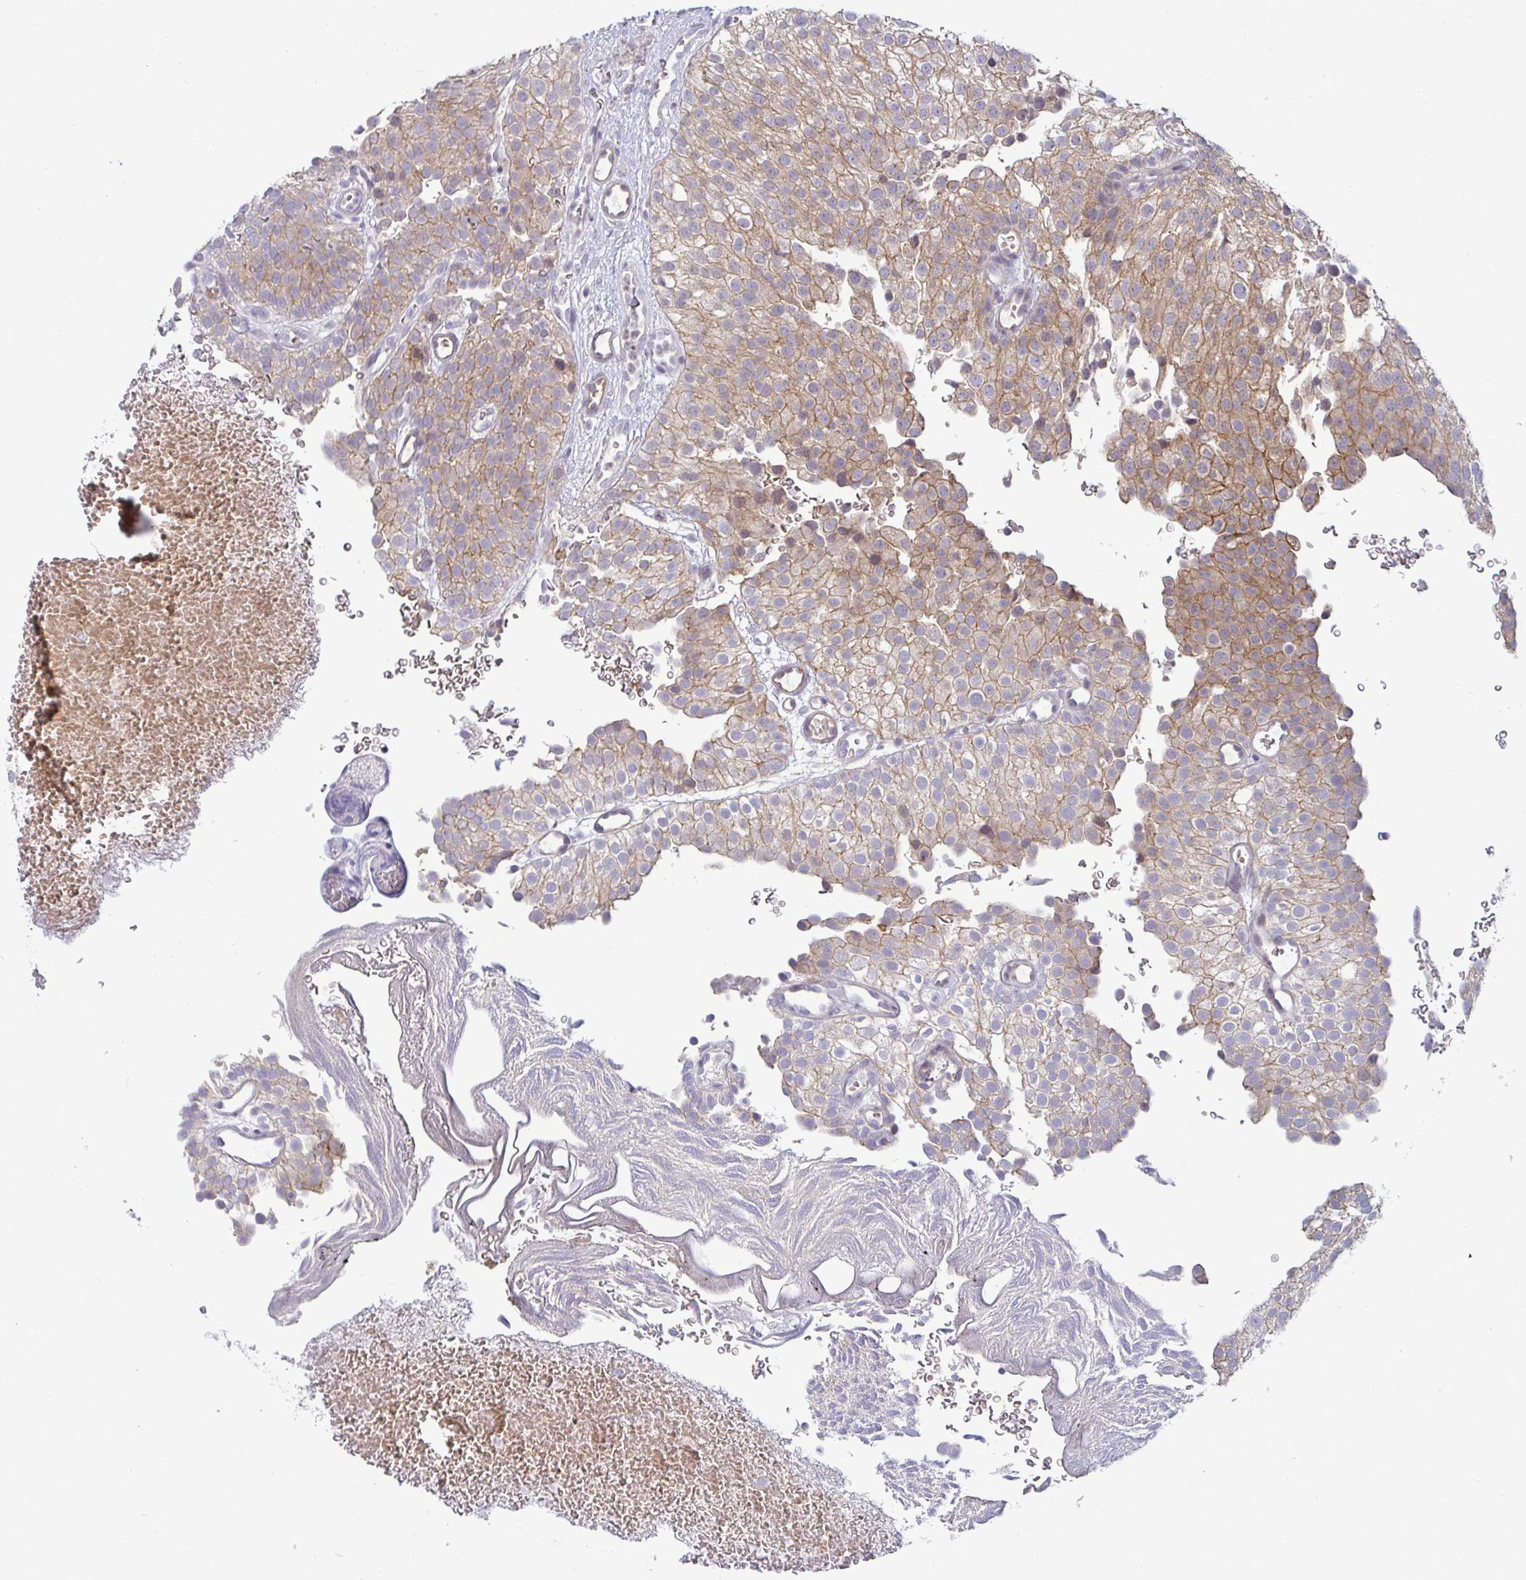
{"staining": {"intensity": "moderate", "quantity": ">75%", "location": "cytoplasmic/membranous"}, "tissue": "urothelial cancer", "cell_type": "Tumor cells", "image_type": "cancer", "snomed": [{"axis": "morphology", "description": "Urothelial carcinoma, Low grade"}, {"axis": "topography", "description": "Urinary bladder"}], "caption": "Urothelial cancer stained with DAB IHC shows medium levels of moderate cytoplasmic/membranous expression in about >75% of tumor cells.", "gene": "GSTM1", "patient": {"sex": "male", "age": 78}}